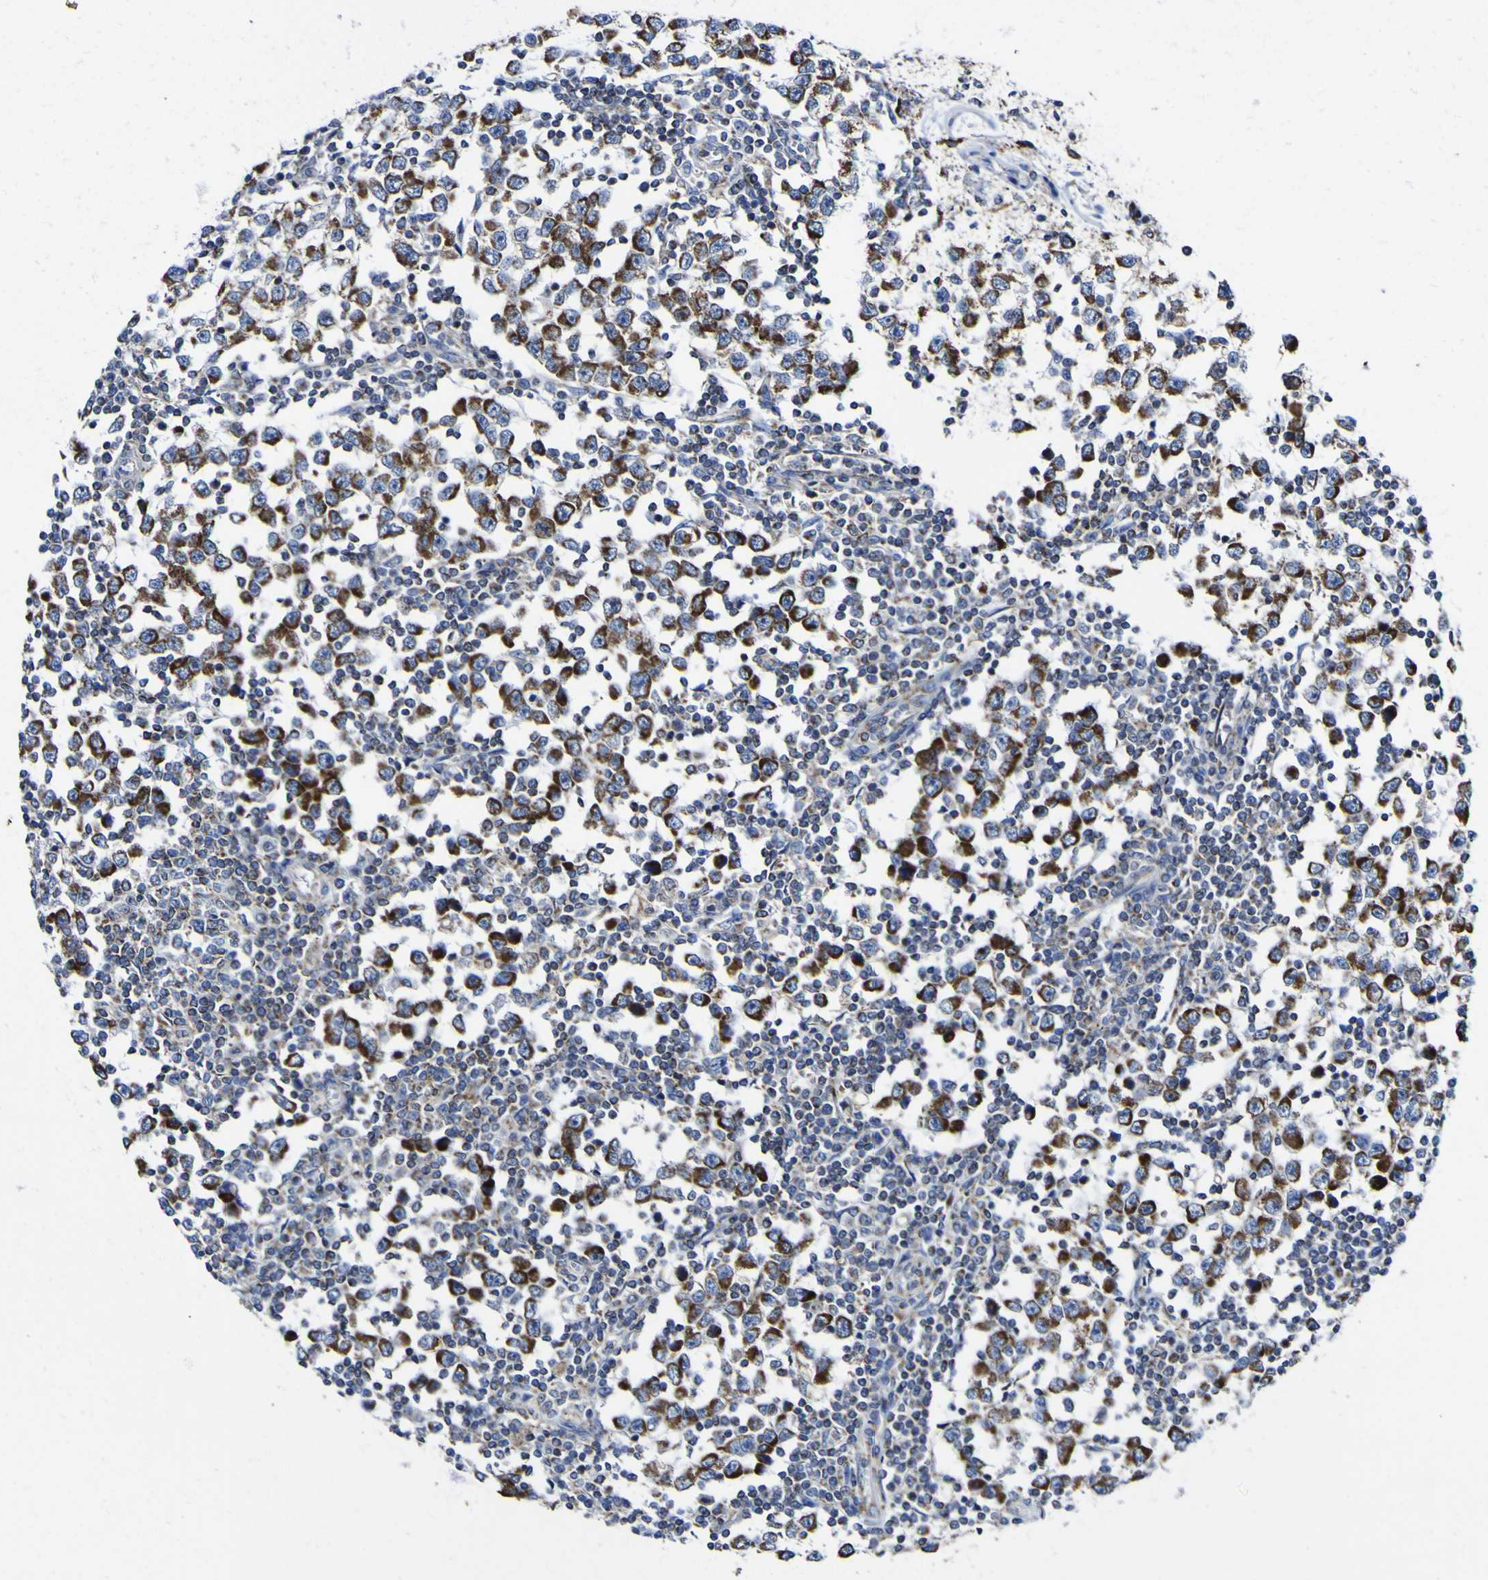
{"staining": {"intensity": "strong", "quantity": ">75%", "location": "cytoplasmic/membranous"}, "tissue": "testis cancer", "cell_type": "Tumor cells", "image_type": "cancer", "snomed": [{"axis": "morphology", "description": "Seminoma, NOS"}, {"axis": "topography", "description": "Testis"}], "caption": "Testis cancer (seminoma) was stained to show a protein in brown. There is high levels of strong cytoplasmic/membranous expression in about >75% of tumor cells.", "gene": "CCDC90B", "patient": {"sex": "male", "age": 65}}